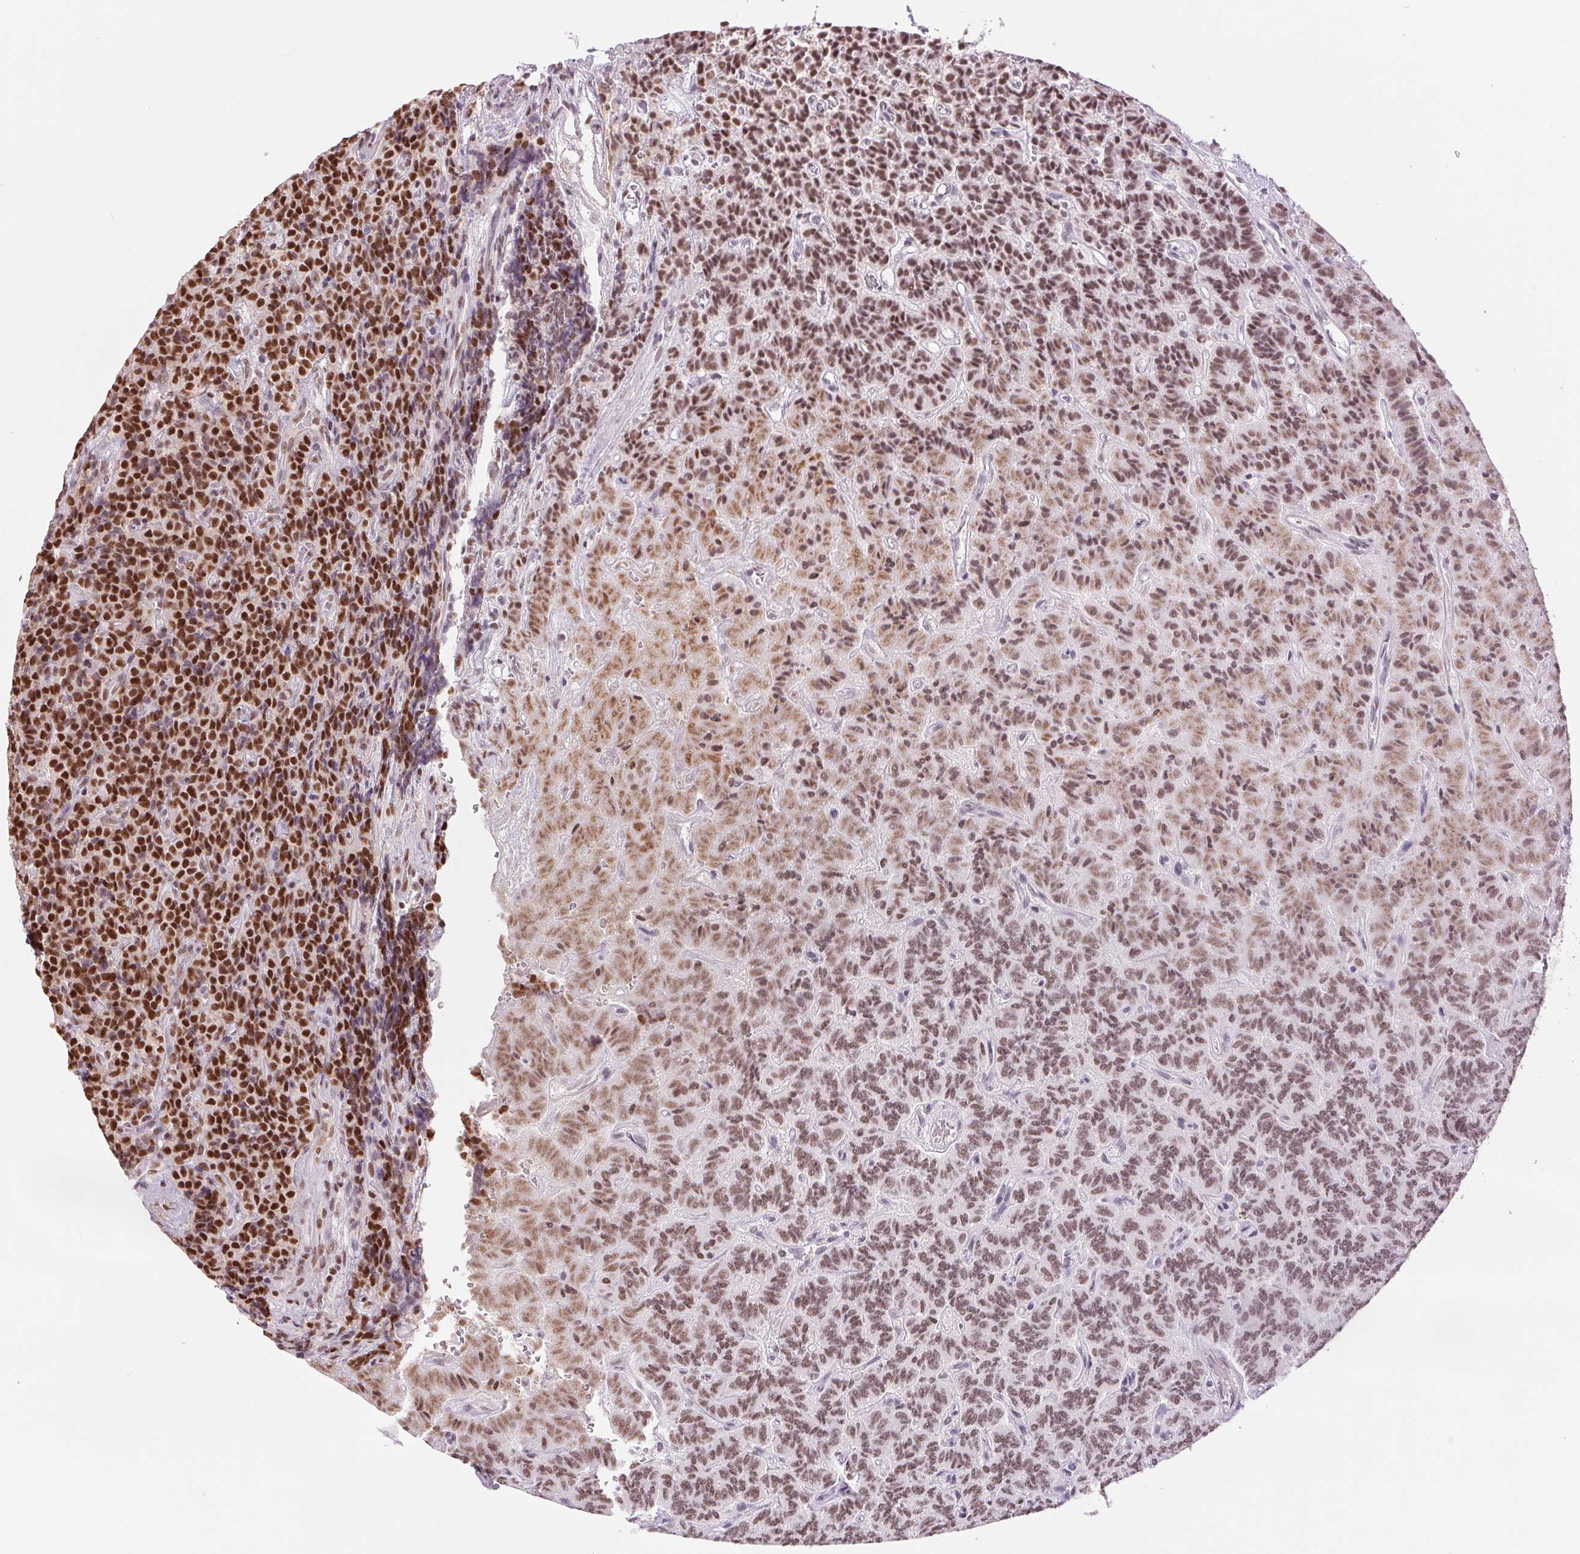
{"staining": {"intensity": "strong", "quantity": "25%-75%", "location": "nuclear"}, "tissue": "carcinoid", "cell_type": "Tumor cells", "image_type": "cancer", "snomed": [{"axis": "morphology", "description": "Carcinoid, malignant, NOS"}, {"axis": "topography", "description": "Pancreas"}], "caption": "The micrograph exhibits a brown stain indicating the presence of a protein in the nuclear of tumor cells in malignant carcinoid.", "gene": "ZFR2", "patient": {"sex": "male", "age": 36}}